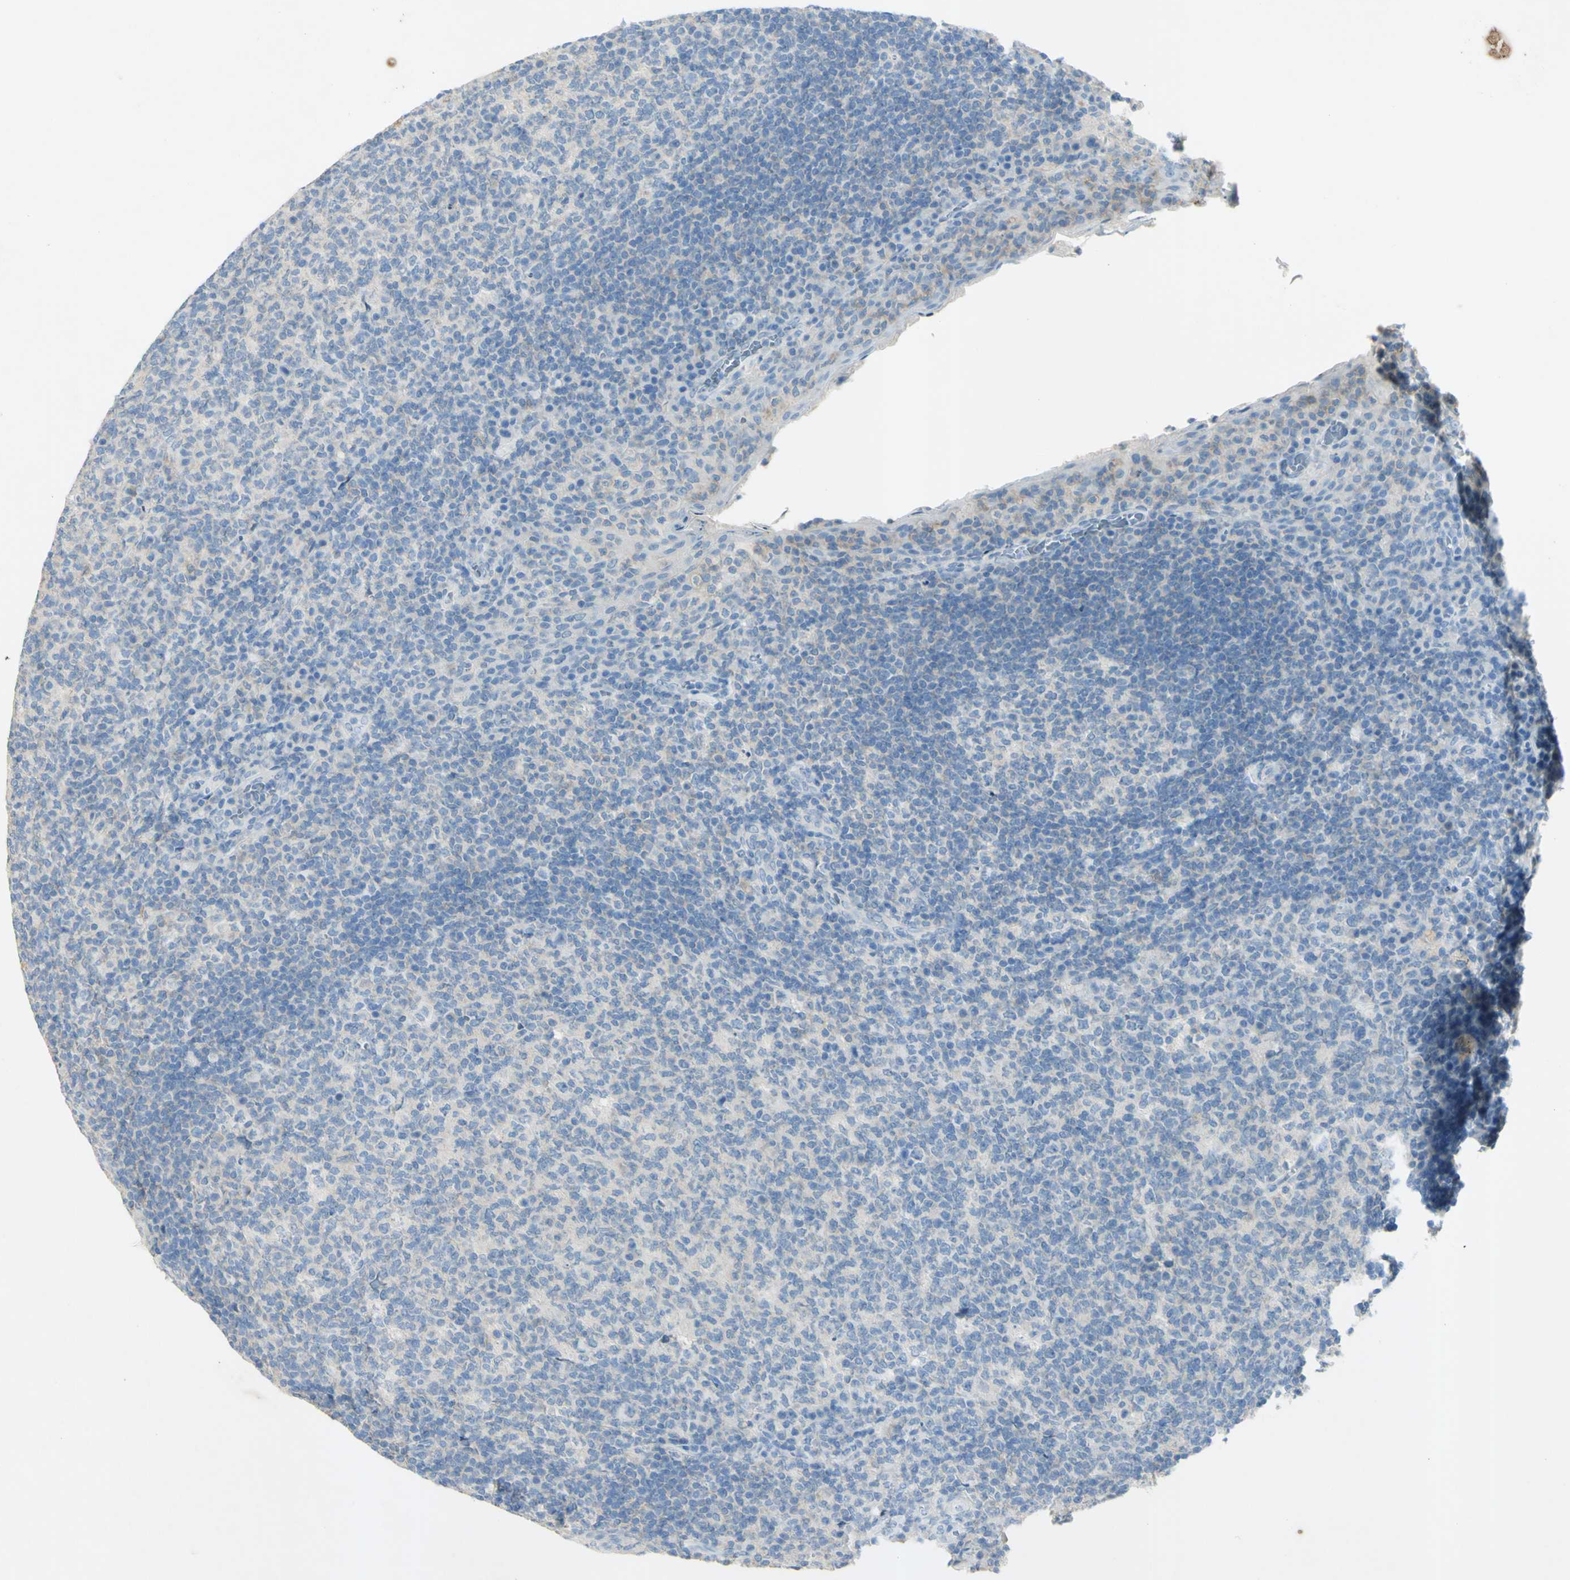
{"staining": {"intensity": "weak", "quantity": ">75%", "location": "cytoplasmic/membranous"}, "tissue": "tonsil", "cell_type": "Germinal center cells", "image_type": "normal", "snomed": [{"axis": "morphology", "description": "Normal tissue, NOS"}, {"axis": "topography", "description": "Tonsil"}], "caption": "Protein analysis of unremarkable tonsil exhibits weak cytoplasmic/membranous staining in about >75% of germinal center cells.", "gene": "GDF15", "patient": {"sex": "male", "age": 17}}